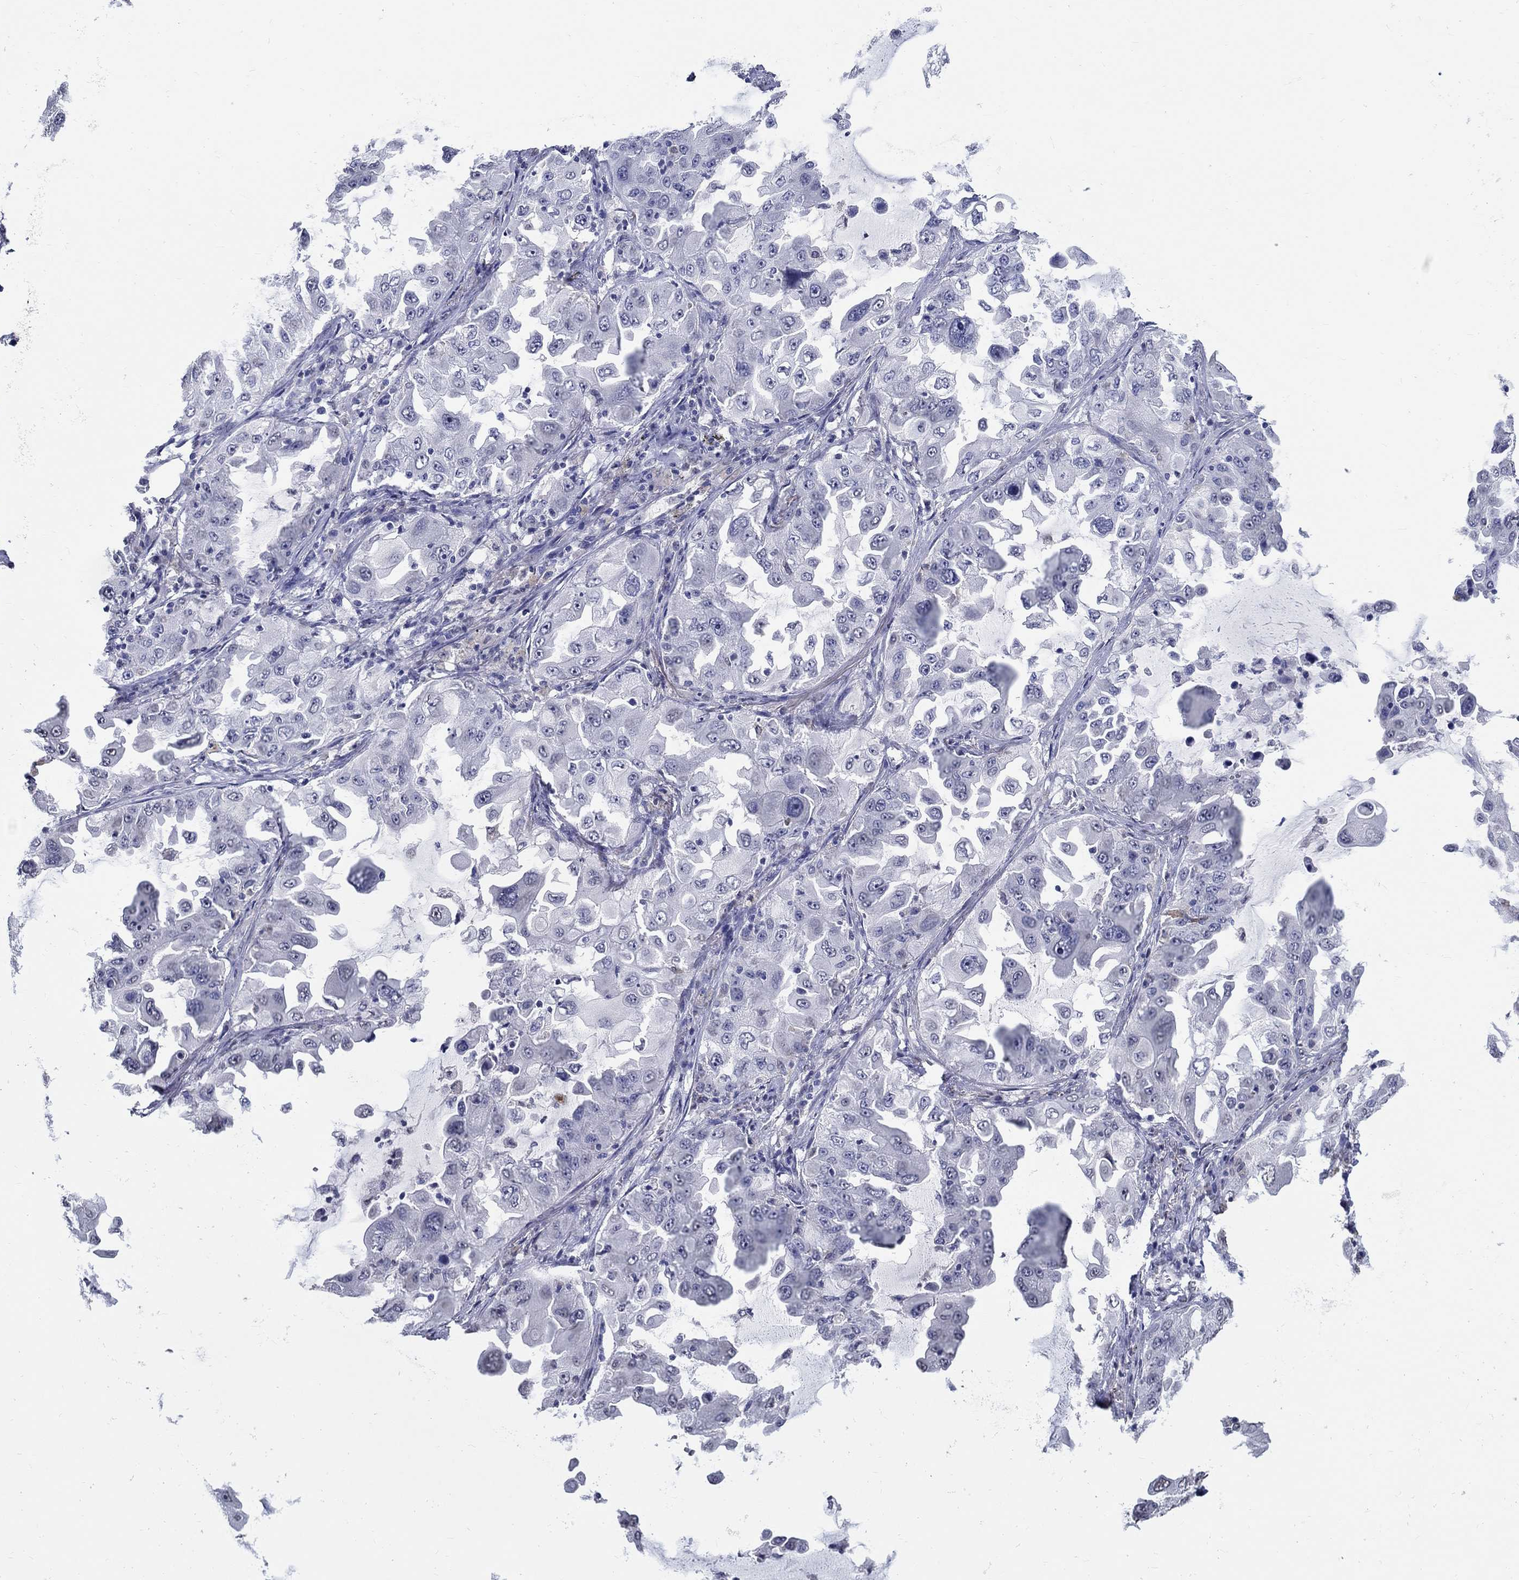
{"staining": {"intensity": "negative", "quantity": "none", "location": "none"}, "tissue": "lung cancer", "cell_type": "Tumor cells", "image_type": "cancer", "snomed": [{"axis": "morphology", "description": "Adenocarcinoma, NOS"}, {"axis": "topography", "description": "Lung"}], "caption": "A high-resolution micrograph shows immunohistochemistry (IHC) staining of lung cancer (adenocarcinoma), which reveals no significant staining in tumor cells.", "gene": "PDE1B", "patient": {"sex": "female", "age": 61}}